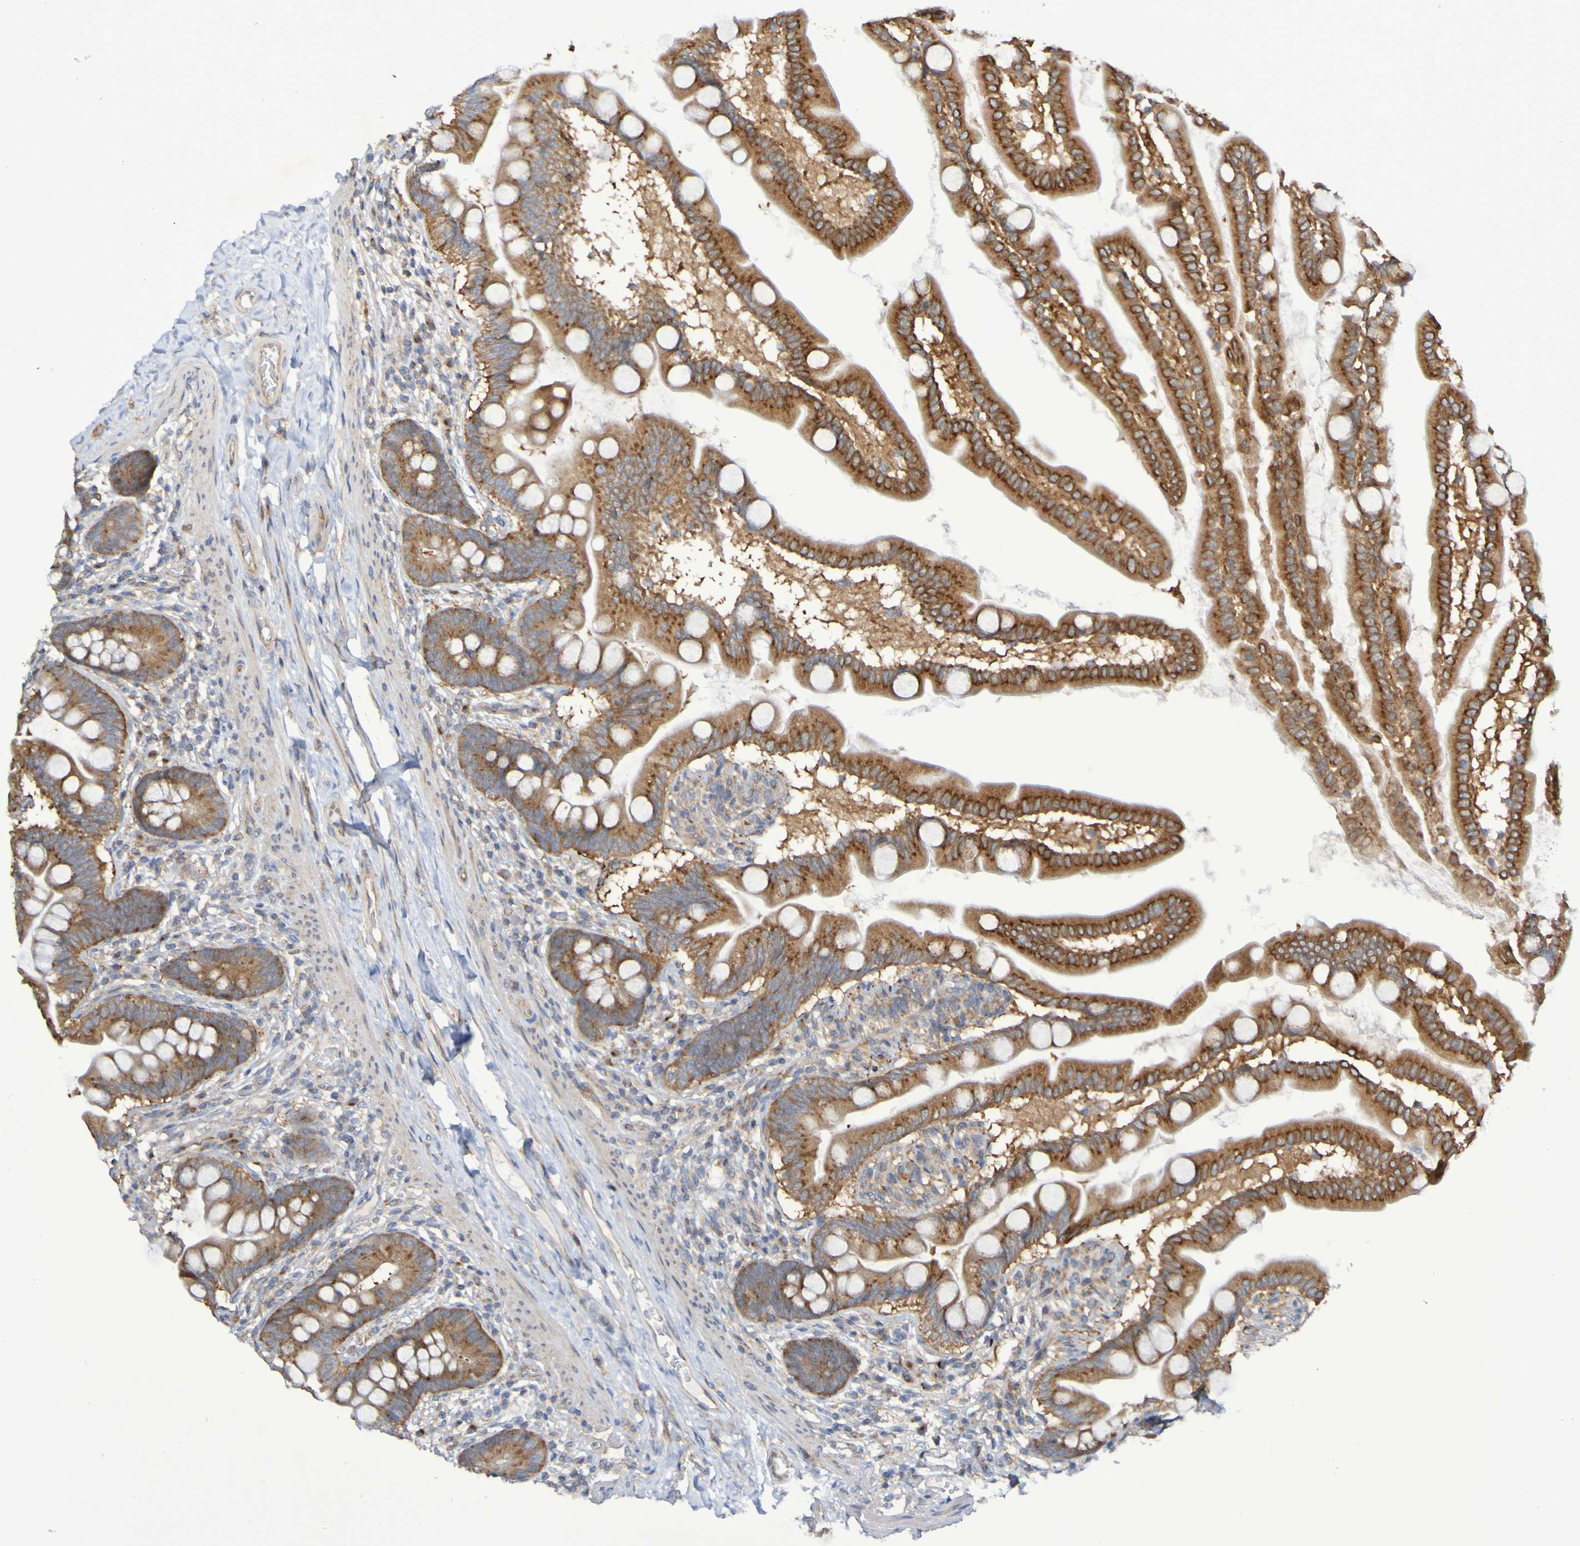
{"staining": {"intensity": "strong", "quantity": ">75%", "location": "cytoplasmic/membranous"}, "tissue": "small intestine", "cell_type": "Glandular cells", "image_type": "normal", "snomed": [{"axis": "morphology", "description": "Normal tissue, NOS"}, {"axis": "topography", "description": "Small intestine"}], "caption": "Immunohistochemical staining of benign small intestine reveals strong cytoplasmic/membranous protein staining in about >75% of glandular cells.", "gene": "LMBRD2", "patient": {"sex": "female", "age": 56}}